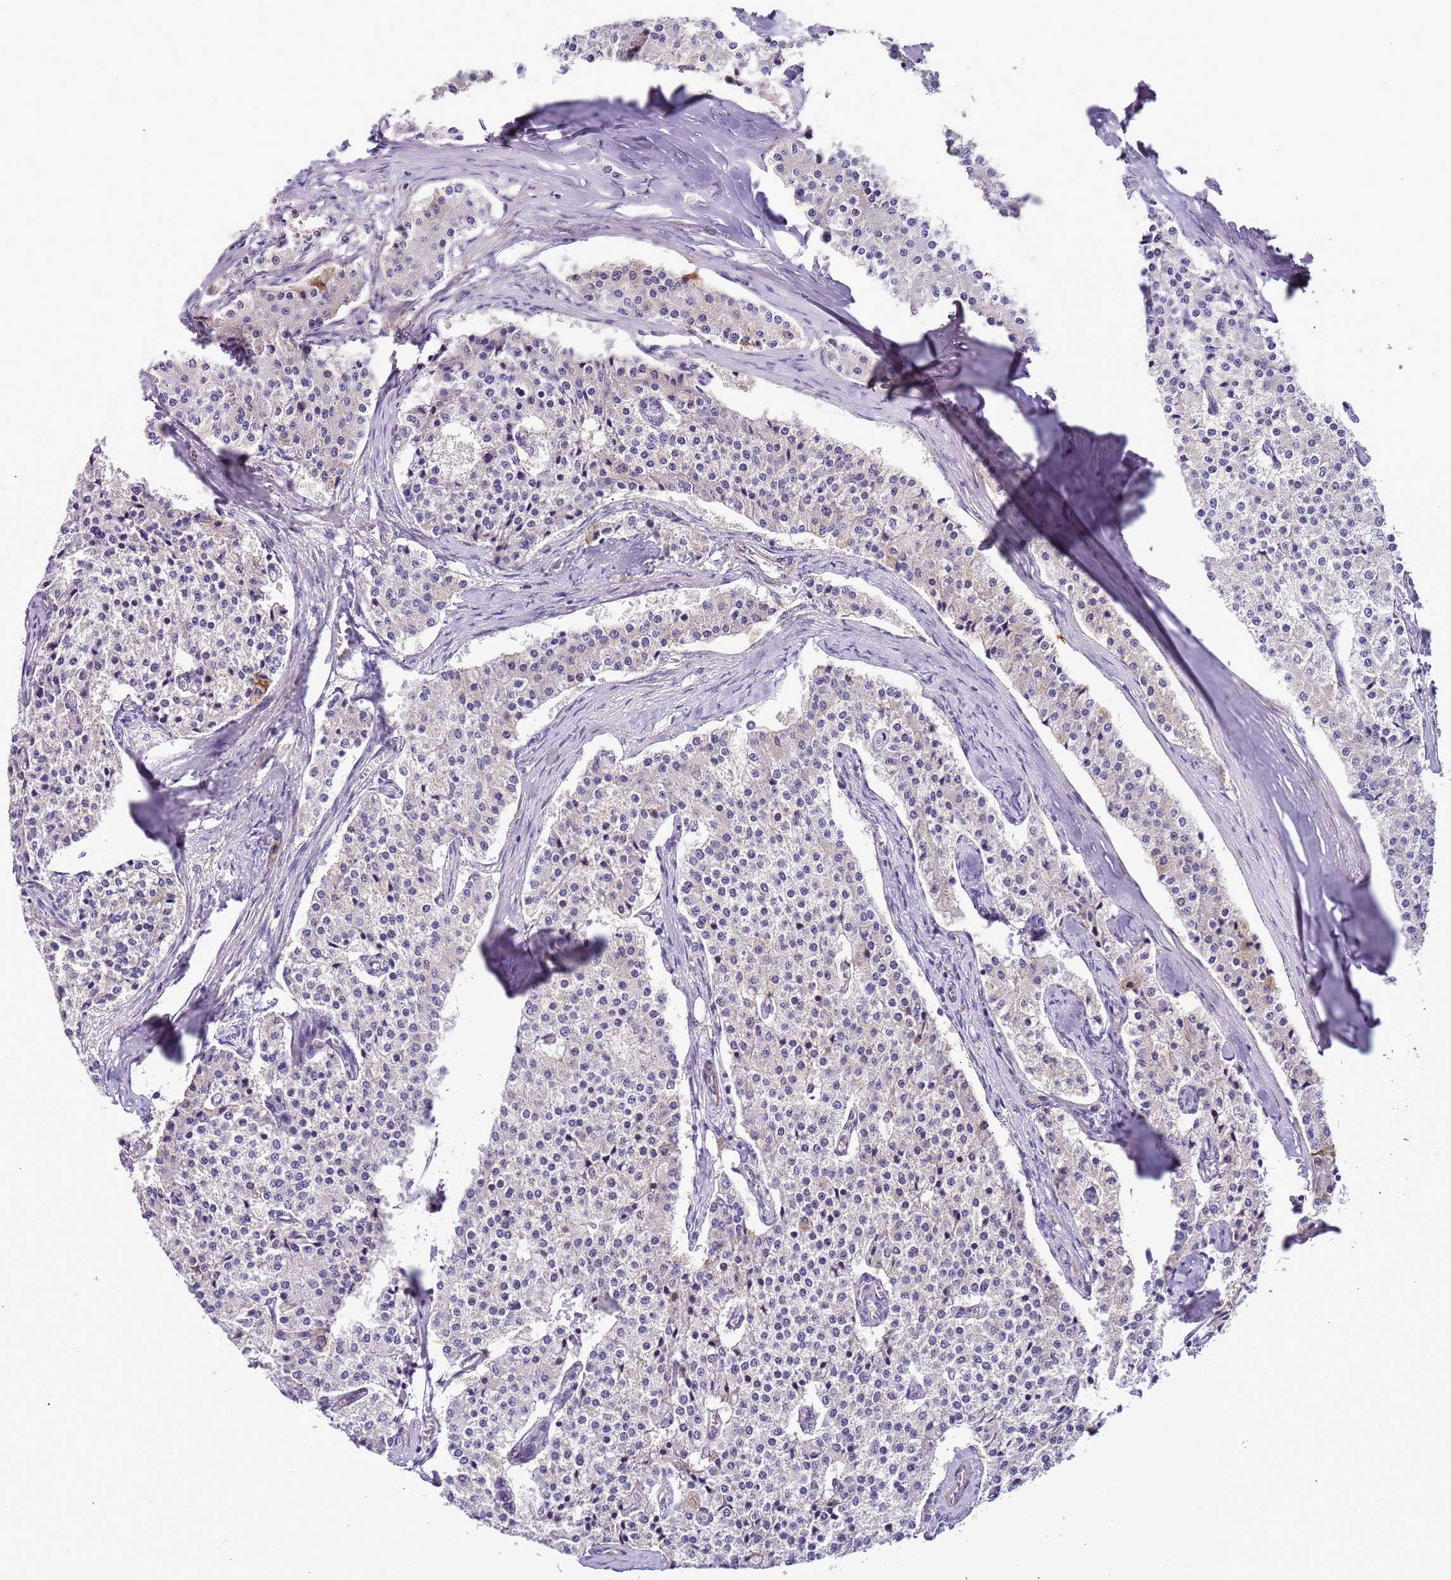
{"staining": {"intensity": "negative", "quantity": "none", "location": "none"}, "tissue": "carcinoid", "cell_type": "Tumor cells", "image_type": "cancer", "snomed": [{"axis": "morphology", "description": "Carcinoid, malignant, NOS"}, {"axis": "topography", "description": "Colon"}], "caption": "Immunohistochemical staining of human malignant carcinoid exhibits no significant expression in tumor cells.", "gene": "PLEKHH1", "patient": {"sex": "female", "age": 52}}